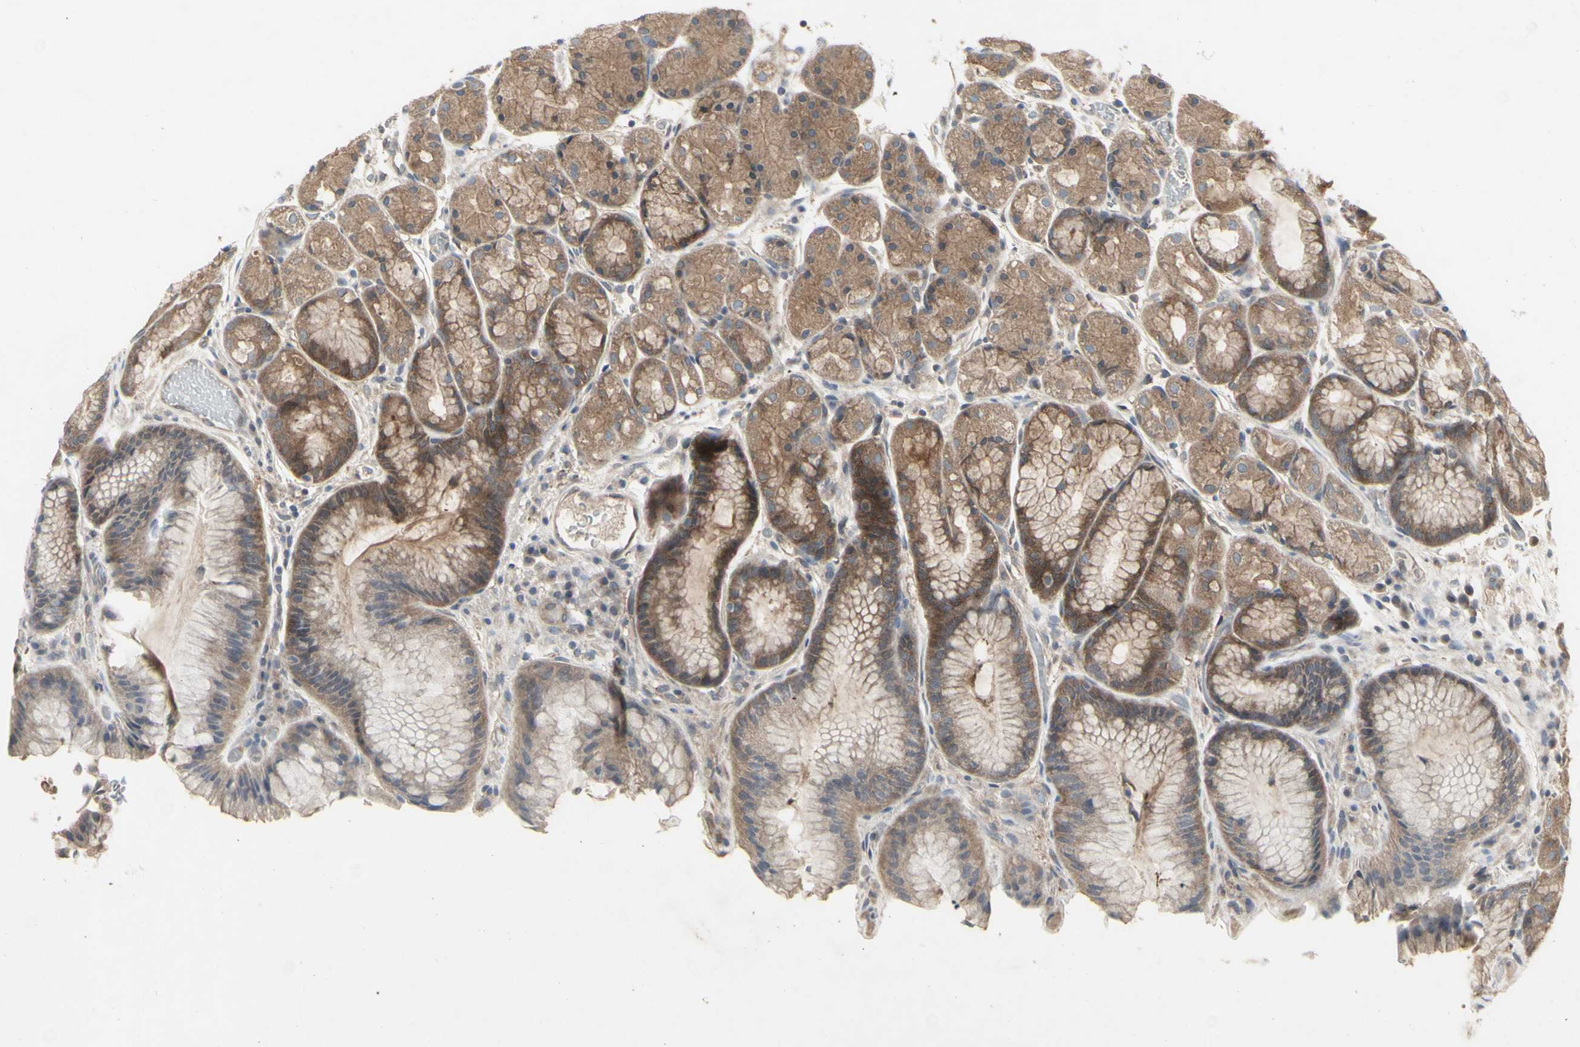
{"staining": {"intensity": "moderate", "quantity": ">75%", "location": "cytoplasmic/membranous"}, "tissue": "stomach", "cell_type": "Glandular cells", "image_type": "normal", "snomed": [{"axis": "morphology", "description": "Normal tissue, NOS"}, {"axis": "topography", "description": "Stomach, upper"}], "caption": "A high-resolution histopathology image shows immunohistochemistry staining of normal stomach, which displays moderate cytoplasmic/membranous positivity in about >75% of glandular cells.", "gene": "CHURC1", "patient": {"sex": "male", "age": 72}}